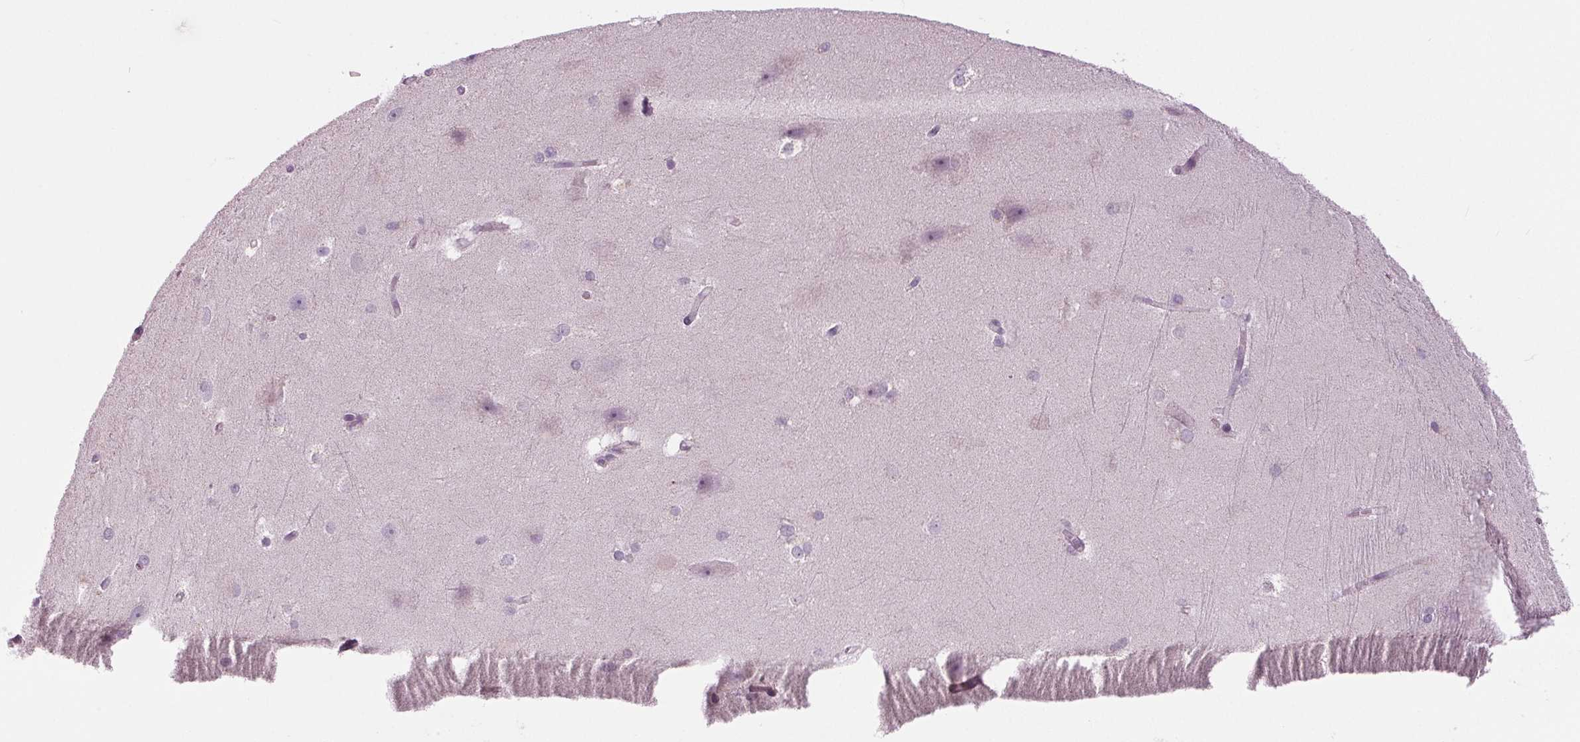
{"staining": {"intensity": "negative", "quantity": "none", "location": "none"}, "tissue": "hippocampus", "cell_type": "Glial cells", "image_type": "normal", "snomed": [{"axis": "morphology", "description": "Normal tissue, NOS"}, {"axis": "topography", "description": "Cerebral cortex"}, {"axis": "topography", "description": "Hippocampus"}], "caption": "The immunohistochemistry image has no significant staining in glial cells of hippocampus.", "gene": "SAMD4A", "patient": {"sex": "female", "age": 19}}